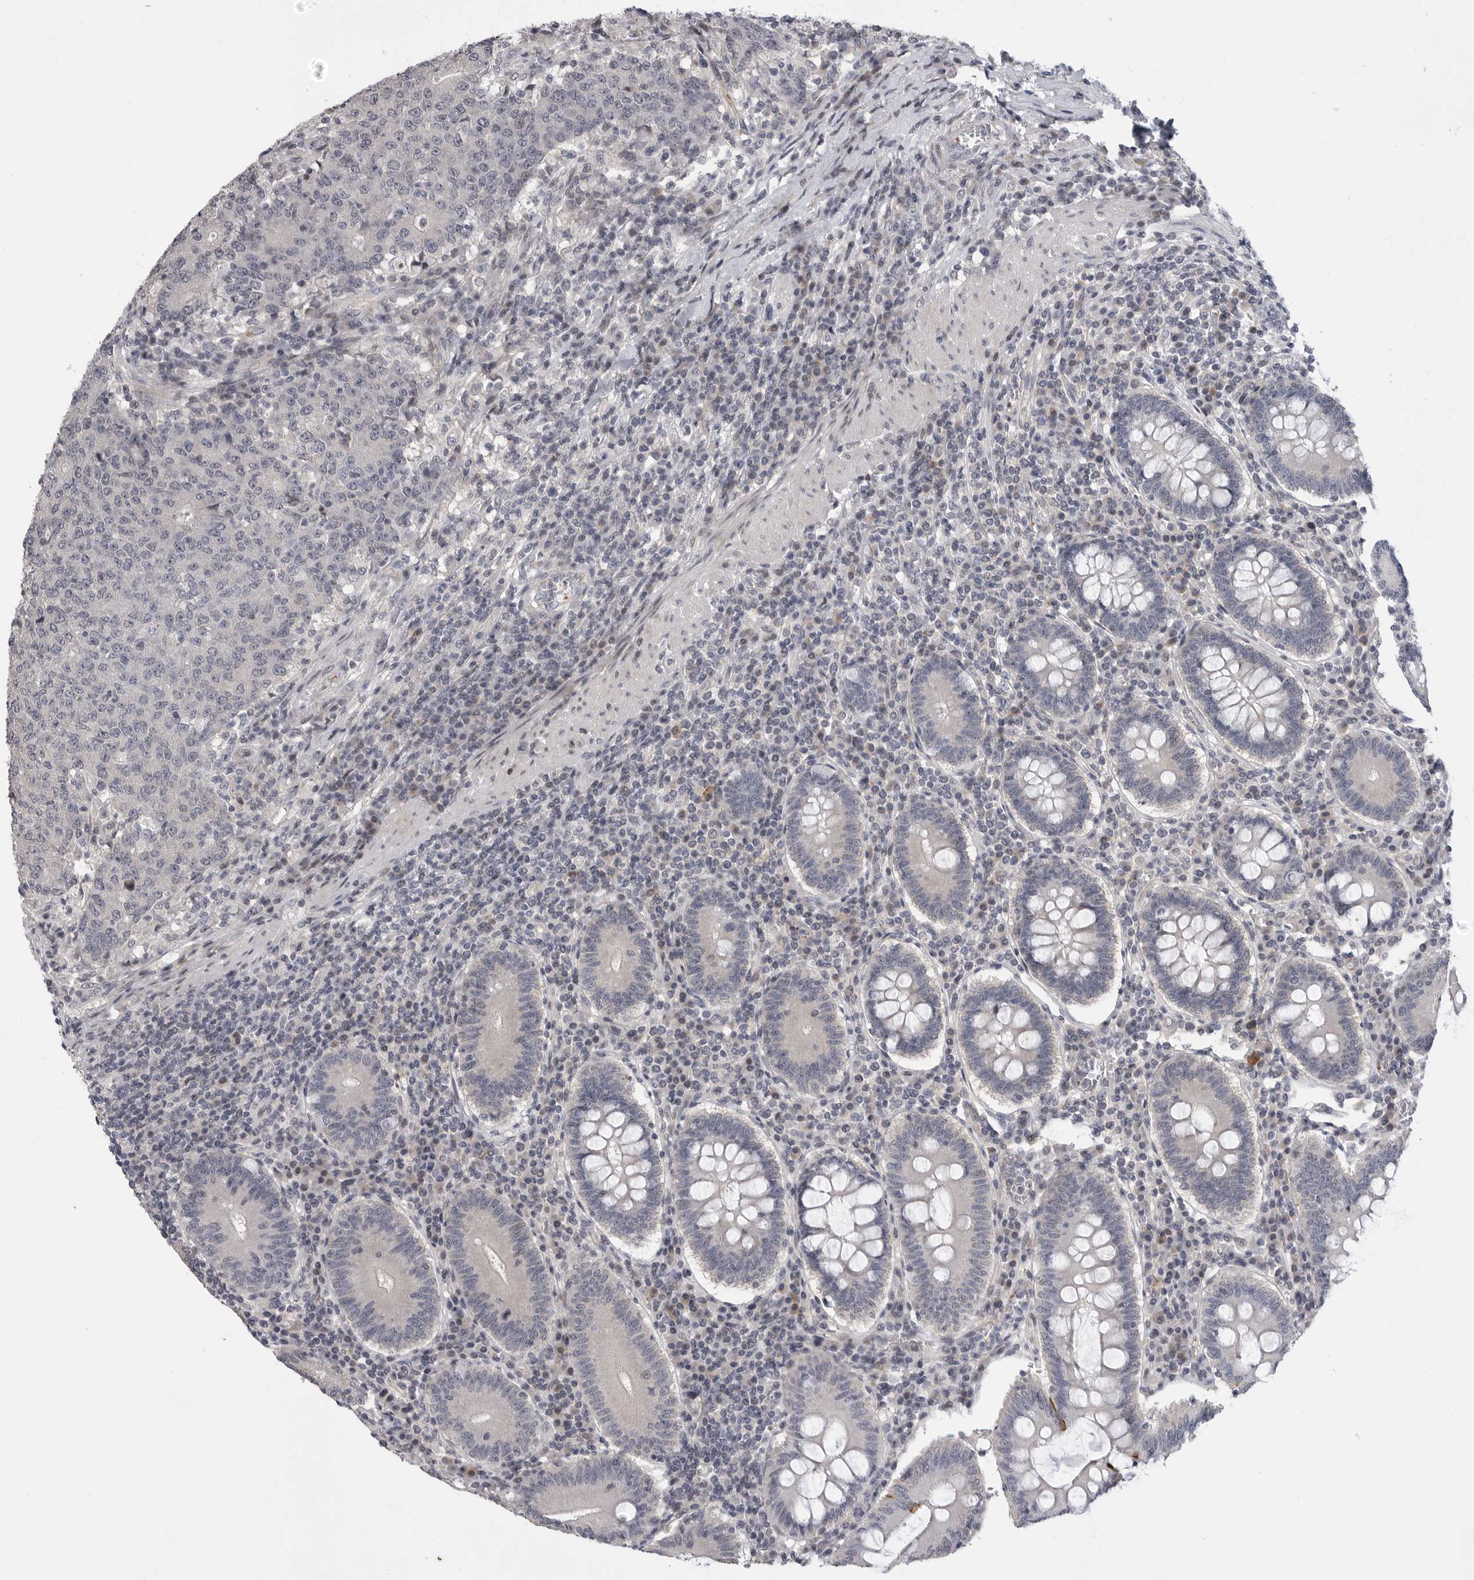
{"staining": {"intensity": "negative", "quantity": "none", "location": "none"}, "tissue": "colorectal cancer", "cell_type": "Tumor cells", "image_type": "cancer", "snomed": [{"axis": "morphology", "description": "Adenocarcinoma, NOS"}, {"axis": "topography", "description": "Colon"}], "caption": "High magnification brightfield microscopy of adenocarcinoma (colorectal) stained with DAB (3,3'-diaminobenzidine) (brown) and counterstained with hematoxylin (blue): tumor cells show no significant positivity.", "gene": "FBXO43", "patient": {"sex": "female", "age": 75}}